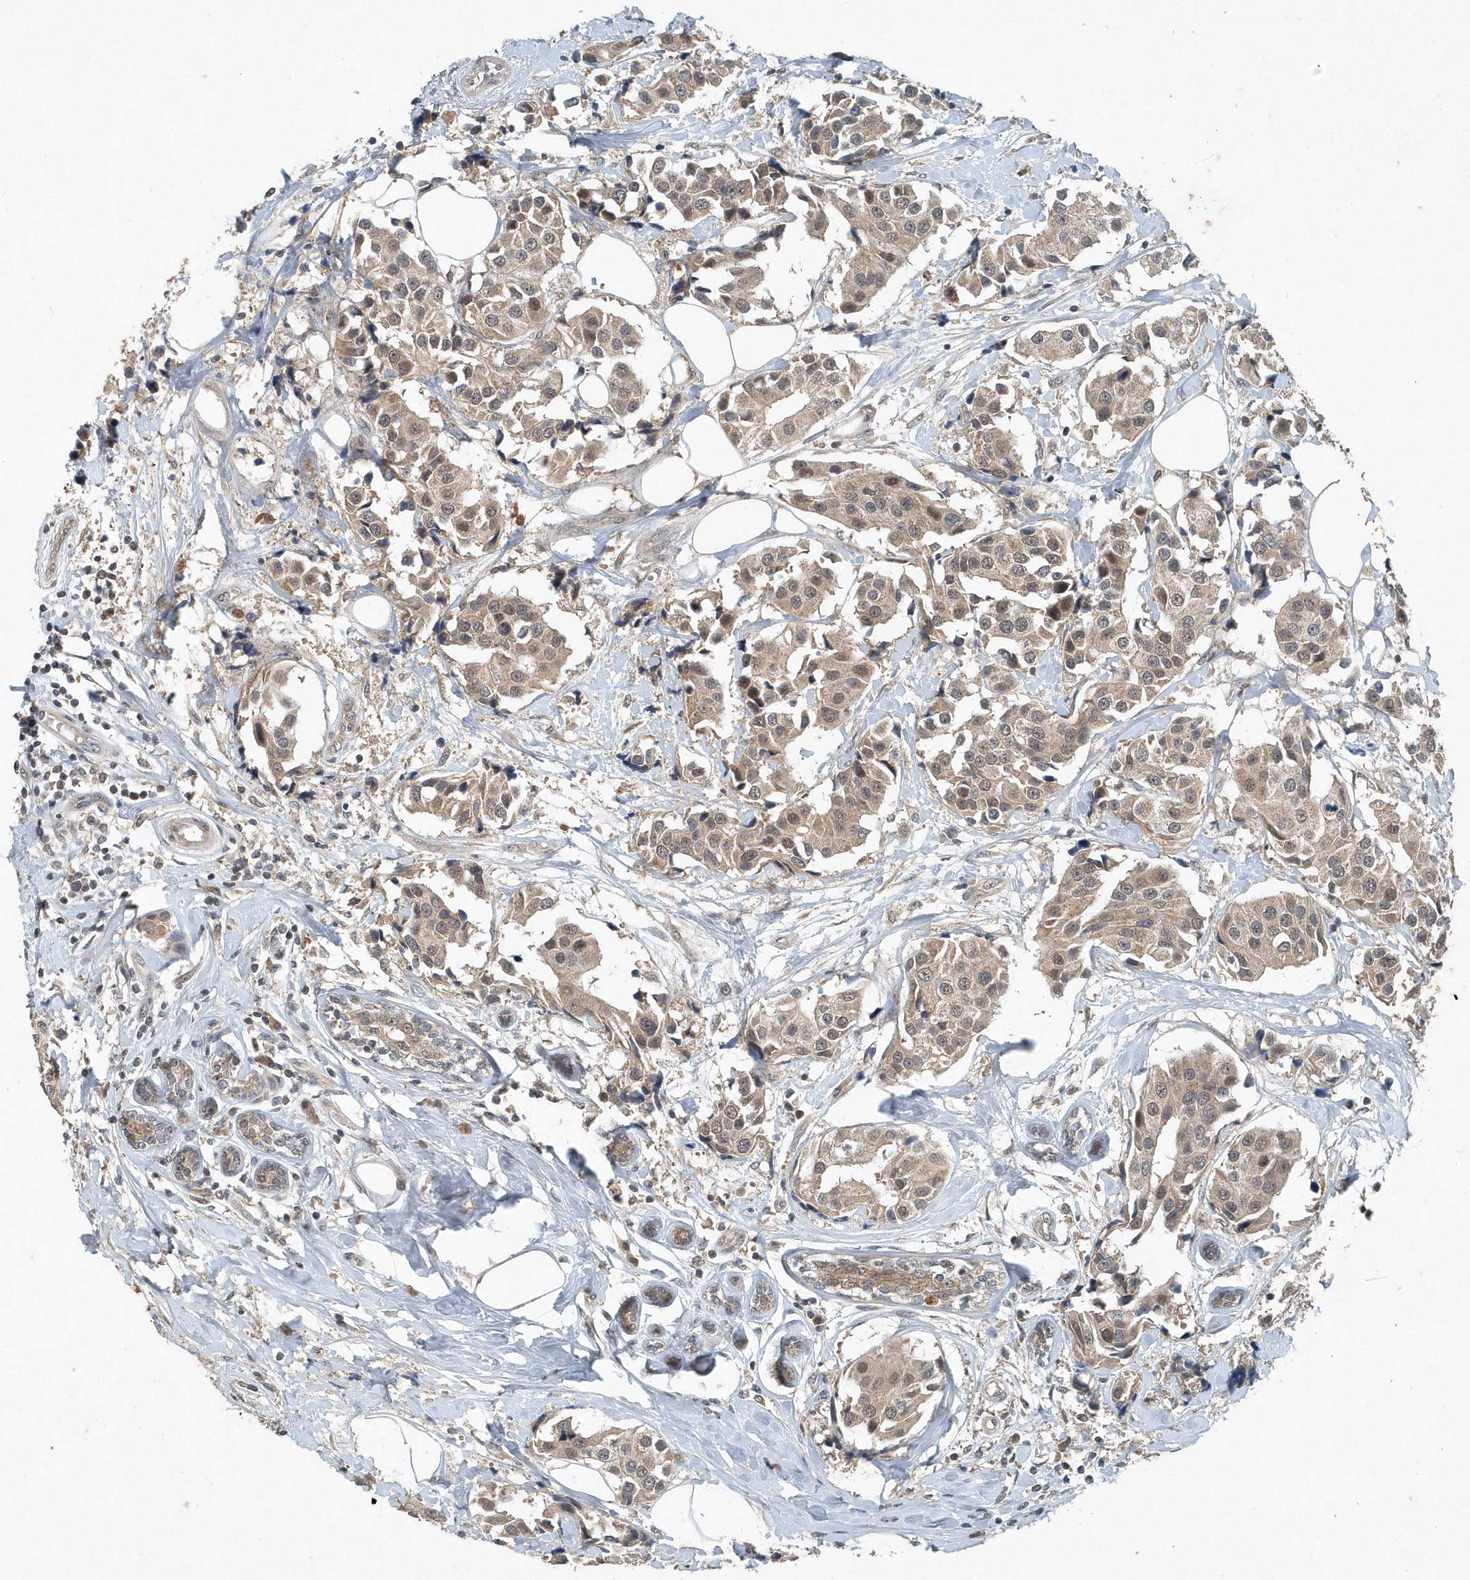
{"staining": {"intensity": "weak", "quantity": ">75%", "location": "cytoplasmic/membranous"}, "tissue": "breast cancer", "cell_type": "Tumor cells", "image_type": "cancer", "snomed": [{"axis": "morphology", "description": "Normal tissue, NOS"}, {"axis": "morphology", "description": "Duct carcinoma"}, {"axis": "topography", "description": "Breast"}], "caption": "Protein analysis of breast cancer tissue reveals weak cytoplasmic/membranous expression in approximately >75% of tumor cells.", "gene": "SCFD2", "patient": {"sex": "female", "age": 39}}